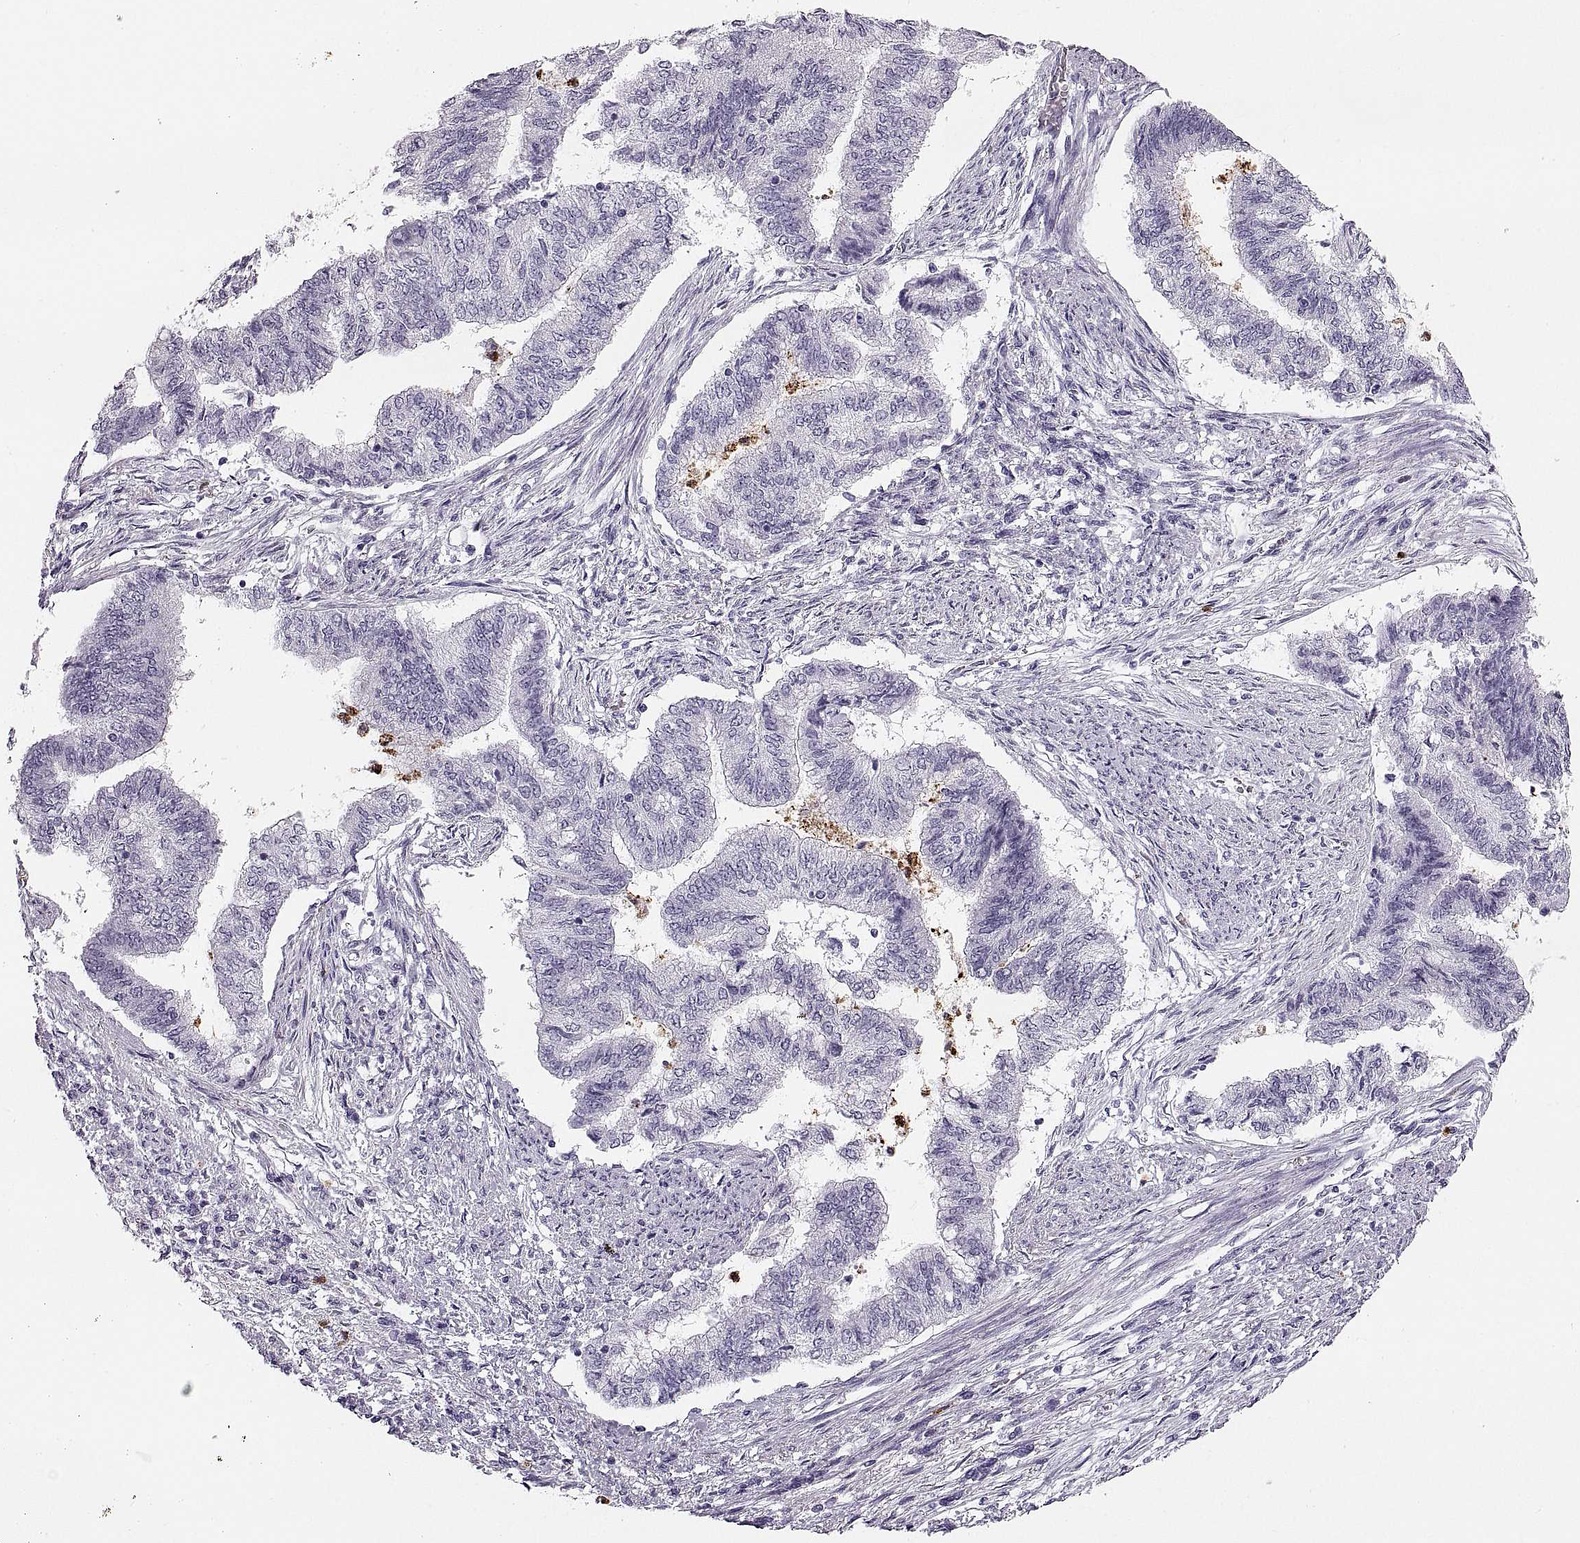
{"staining": {"intensity": "negative", "quantity": "none", "location": "none"}, "tissue": "endometrial cancer", "cell_type": "Tumor cells", "image_type": "cancer", "snomed": [{"axis": "morphology", "description": "Adenocarcinoma, NOS"}, {"axis": "topography", "description": "Endometrium"}], "caption": "Human endometrial cancer stained for a protein using immunohistochemistry demonstrates no staining in tumor cells.", "gene": "MILR1", "patient": {"sex": "female", "age": 65}}